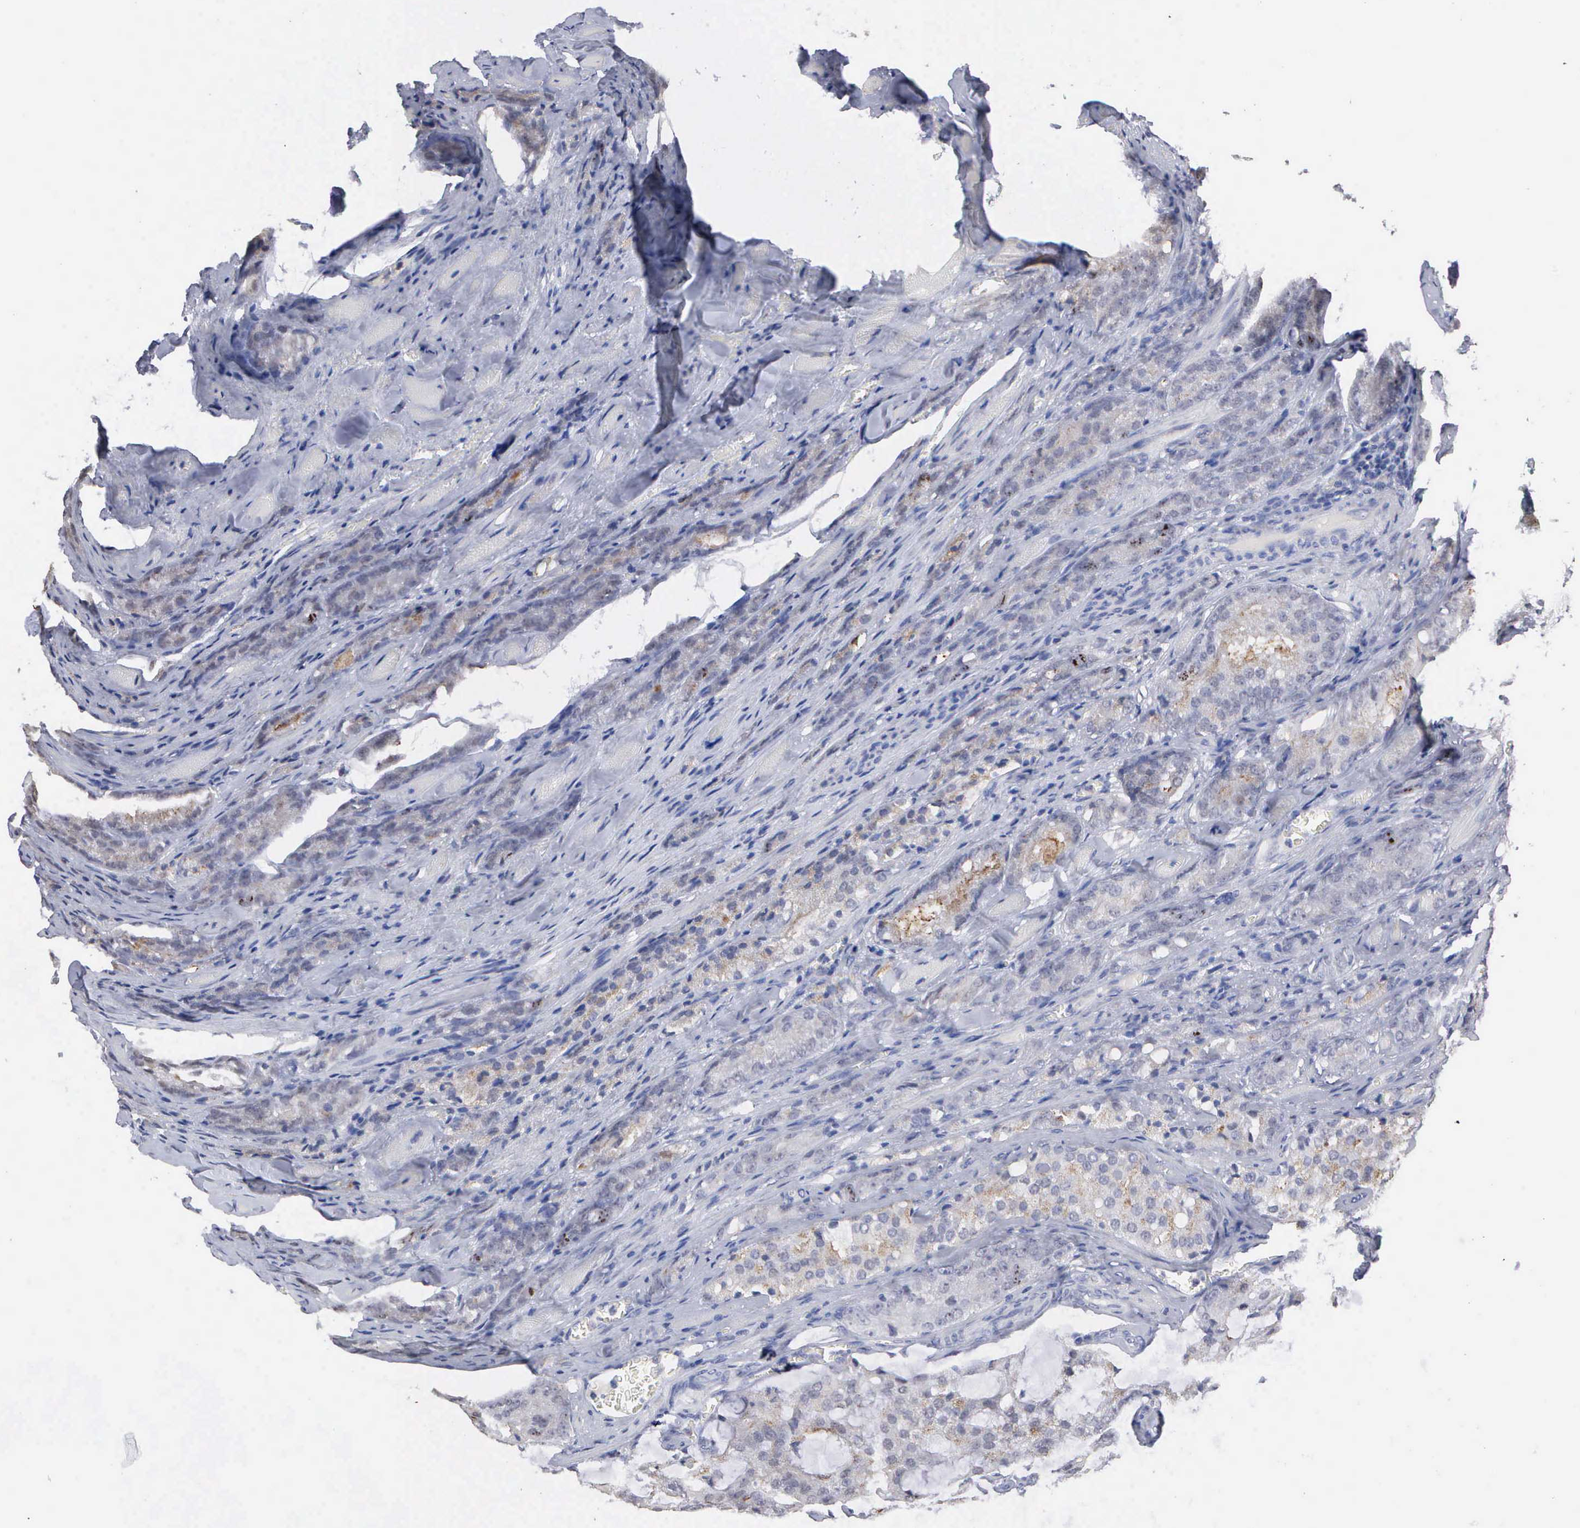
{"staining": {"intensity": "weak", "quantity": "25%-75%", "location": "cytoplasmic/membranous"}, "tissue": "prostate cancer", "cell_type": "Tumor cells", "image_type": "cancer", "snomed": [{"axis": "morphology", "description": "Adenocarcinoma, Medium grade"}, {"axis": "topography", "description": "Prostate"}], "caption": "Immunohistochemical staining of prostate adenocarcinoma (medium-grade) exhibits weak cytoplasmic/membranous protein expression in approximately 25%-75% of tumor cells.", "gene": "KDM6A", "patient": {"sex": "male", "age": 60}}